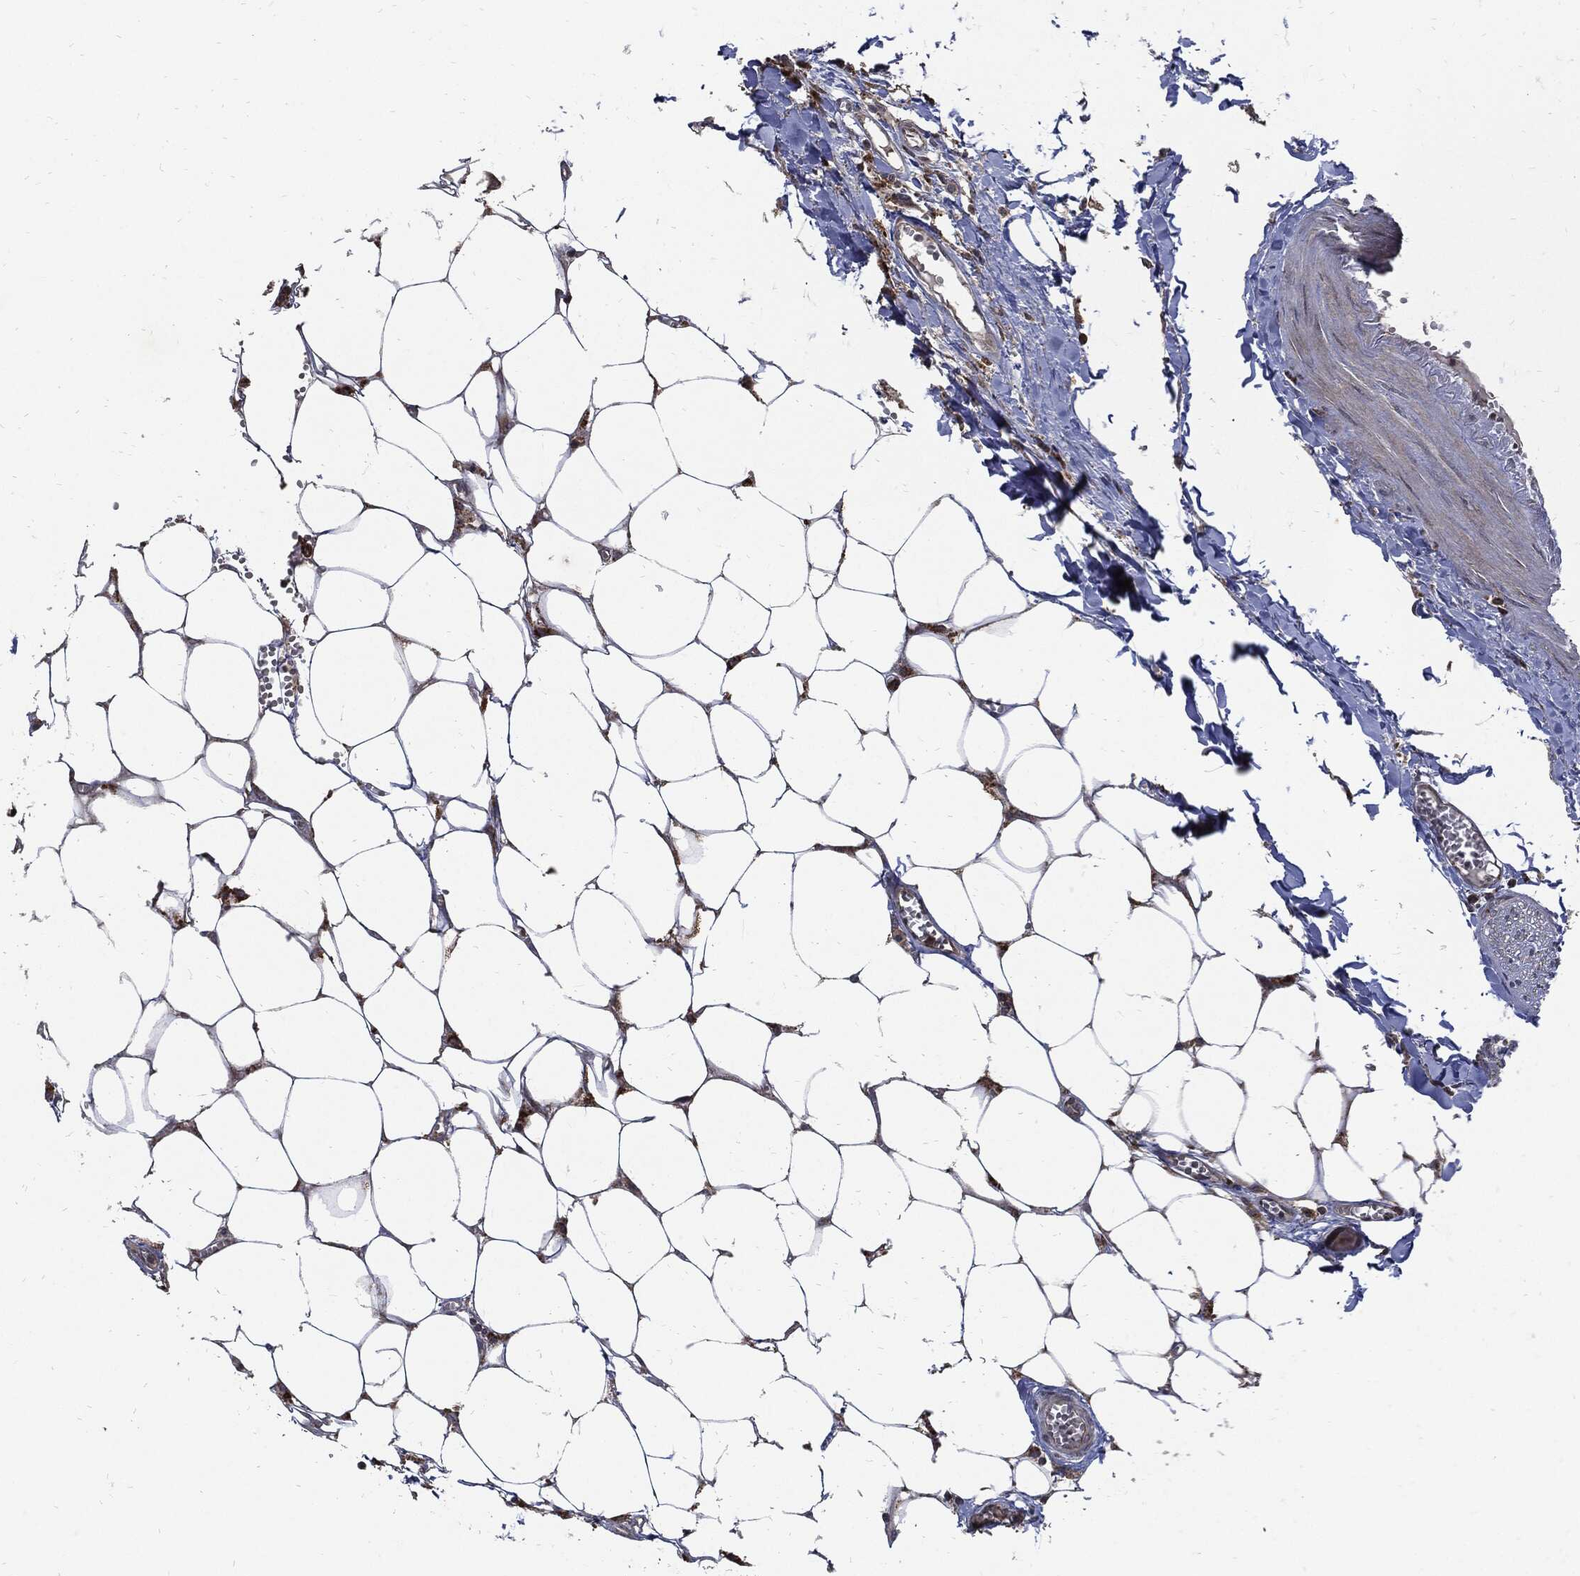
{"staining": {"intensity": "negative", "quantity": "none", "location": "none"}, "tissue": "adipose tissue", "cell_type": "Adipocytes", "image_type": "normal", "snomed": [{"axis": "morphology", "description": "Normal tissue, NOS"}, {"axis": "morphology", "description": "Squamous cell carcinoma, NOS"}, {"axis": "topography", "description": "Cartilage tissue"}, {"axis": "topography", "description": "Lung"}], "caption": "Immunohistochemical staining of benign human adipose tissue demonstrates no significant staining in adipocytes. (DAB immunohistochemistry, high magnification).", "gene": "SLC31A2", "patient": {"sex": "male", "age": 66}}